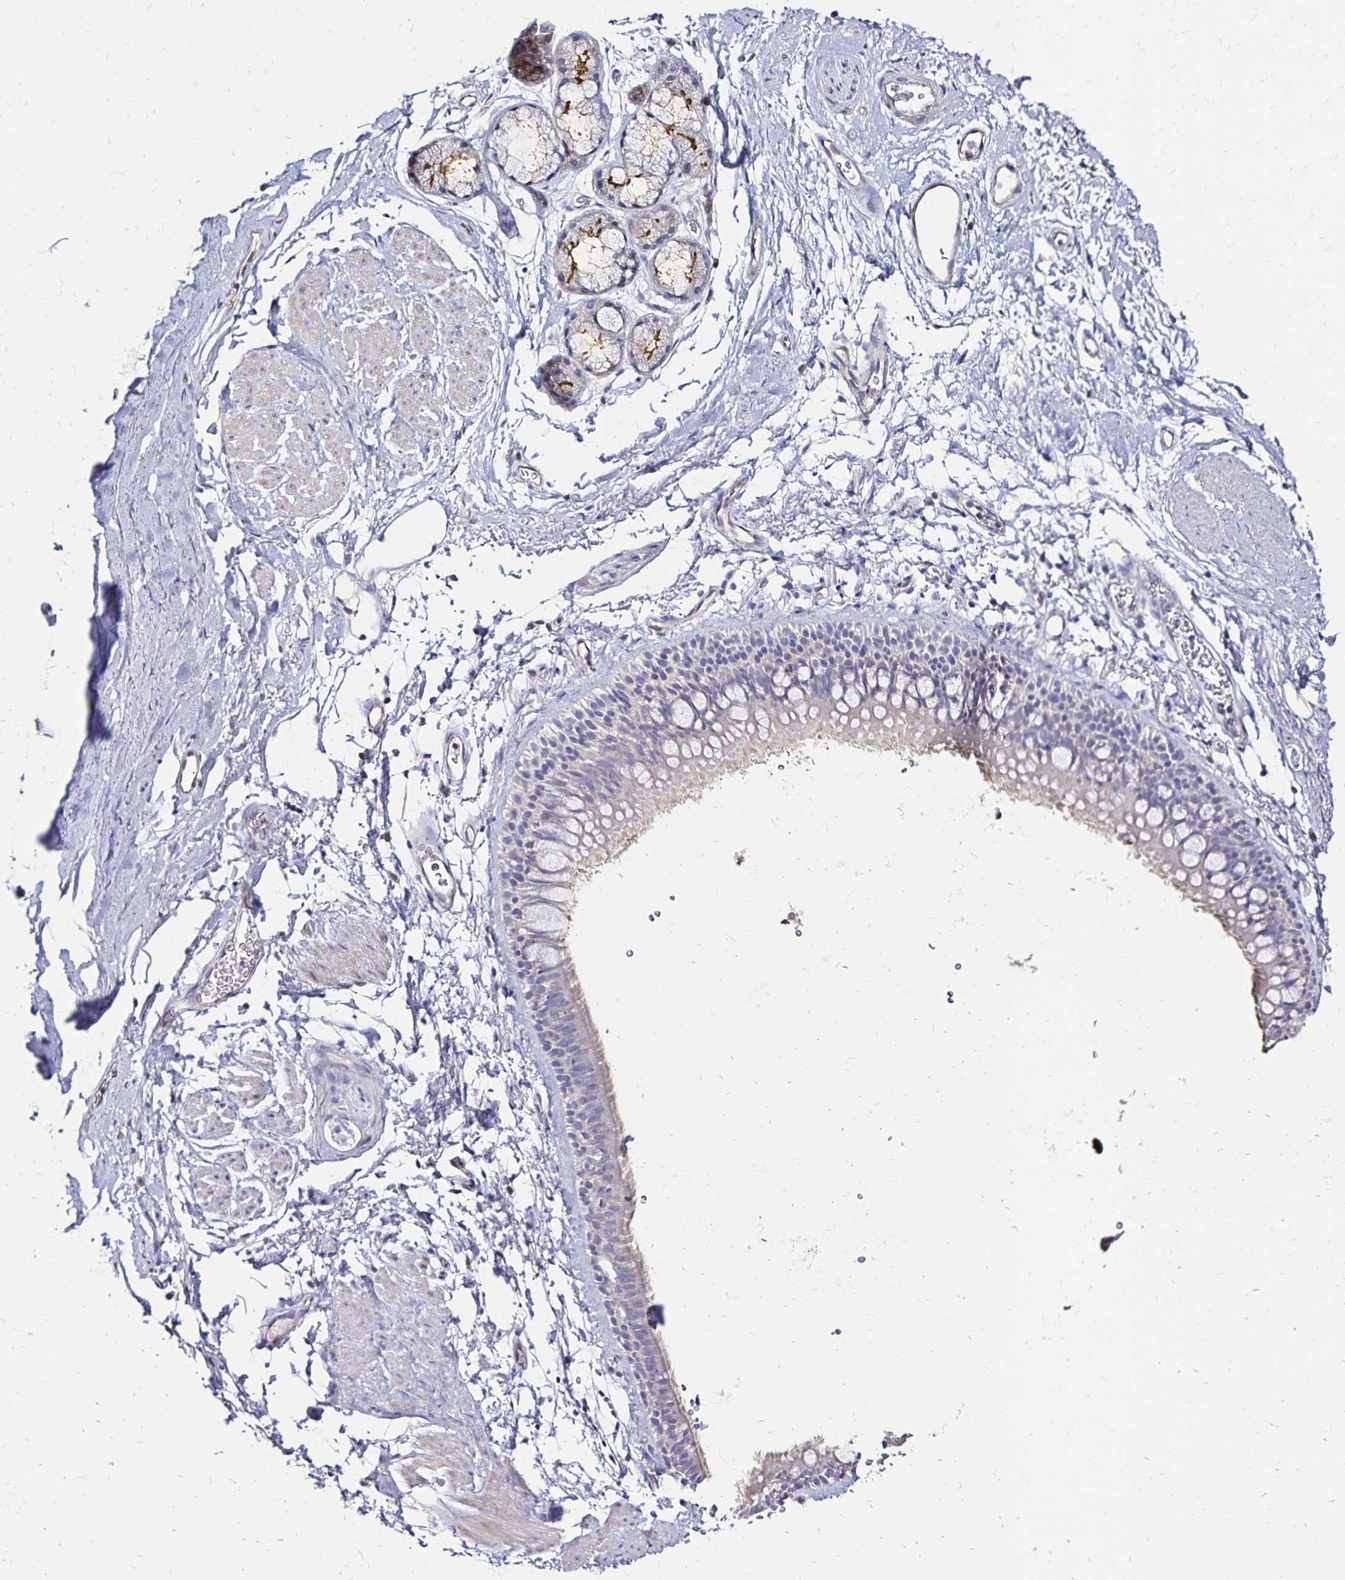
{"staining": {"intensity": "negative", "quantity": "none", "location": "none"}, "tissue": "adipose tissue", "cell_type": "Adipocytes", "image_type": "normal", "snomed": [{"axis": "morphology", "description": "Normal tissue, NOS"}, {"axis": "topography", "description": "Lymph node"}, {"axis": "topography", "description": "Cartilage tissue"}, {"axis": "topography", "description": "Bronchus"}], "caption": "IHC photomicrograph of unremarkable human adipose tissue stained for a protein (brown), which demonstrates no expression in adipocytes.", "gene": "SLC5A1", "patient": {"sex": "female", "age": 70}}